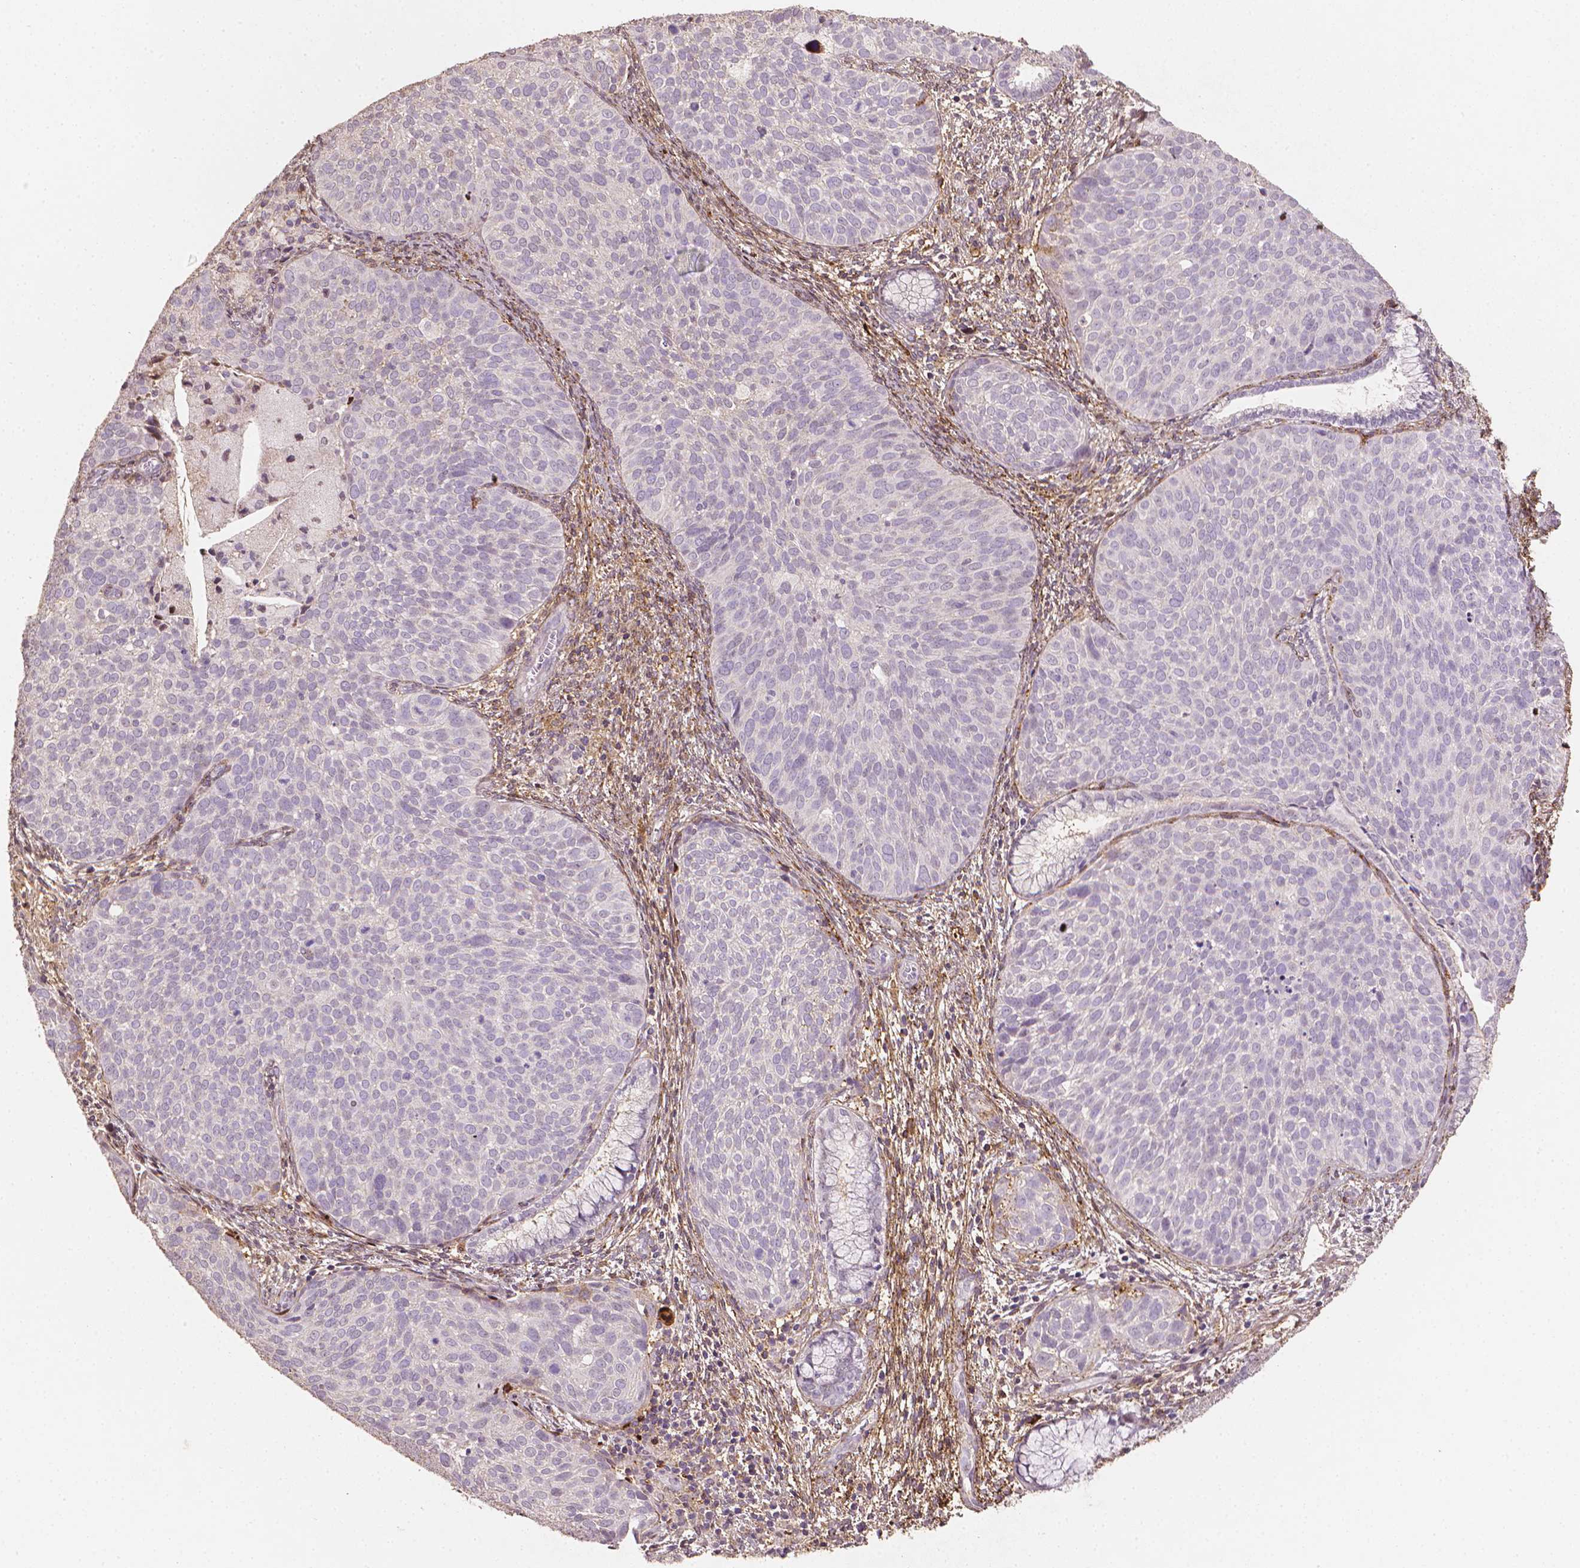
{"staining": {"intensity": "negative", "quantity": "none", "location": "none"}, "tissue": "cervical cancer", "cell_type": "Tumor cells", "image_type": "cancer", "snomed": [{"axis": "morphology", "description": "Squamous cell carcinoma, NOS"}, {"axis": "topography", "description": "Cervix"}], "caption": "Image shows no significant protein positivity in tumor cells of cervical cancer.", "gene": "DCN", "patient": {"sex": "female", "age": 39}}